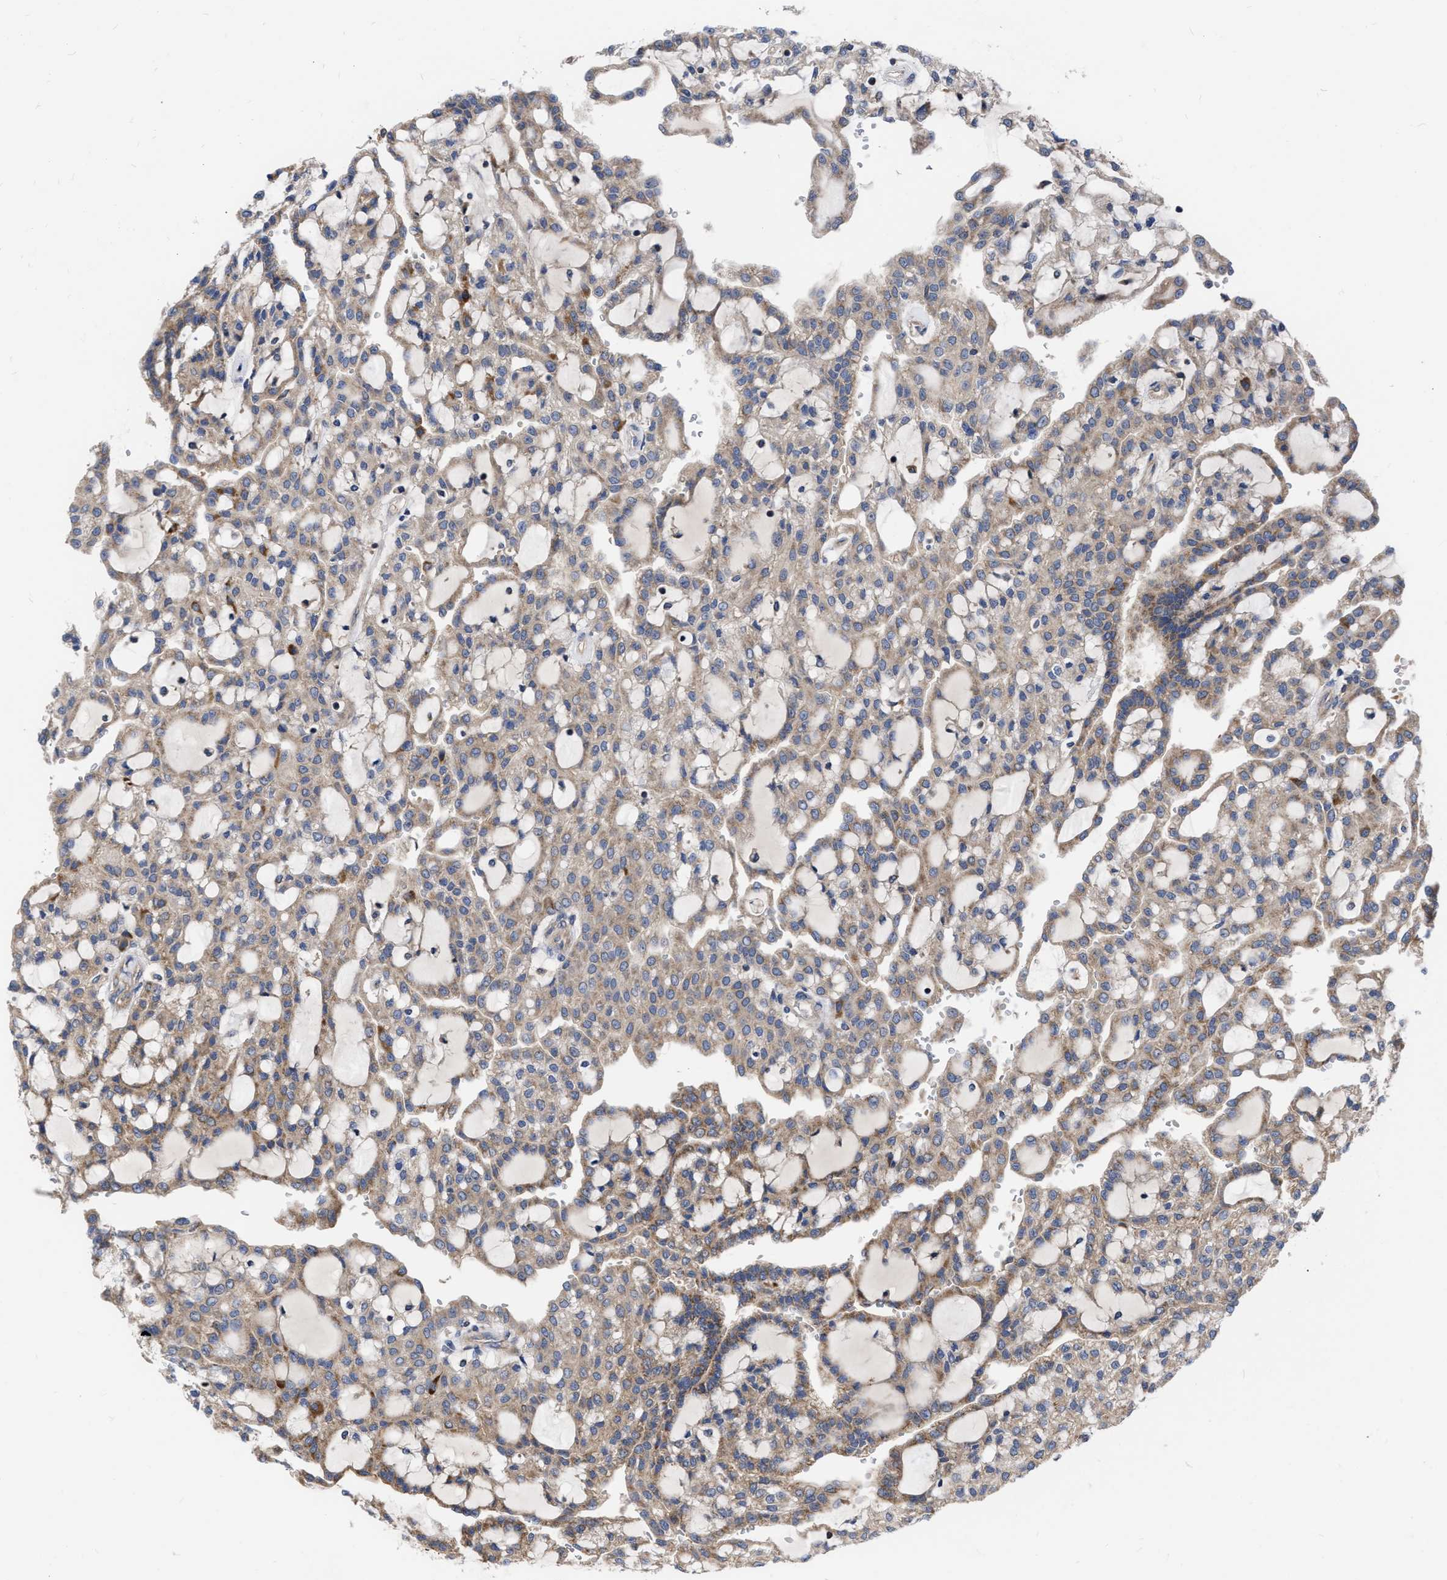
{"staining": {"intensity": "moderate", "quantity": ">75%", "location": "cytoplasmic/membranous"}, "tissue": "renal cancer", "cell_type": "Tumor cells", "image_type": "cancer", "snomed": [{"axis": "morphology", "description": "Adenocarcinoma, NOS"}, {"axis": "topography", "description": "Kidney"}], "caption": "IHC of human renal cancer displays medium levels of moderate cytoplasmic/membranous positivity in approximately >75% of tumor cells.", "gene": "CDKN2C", "patient": {"sex": "male", "age": 63}}